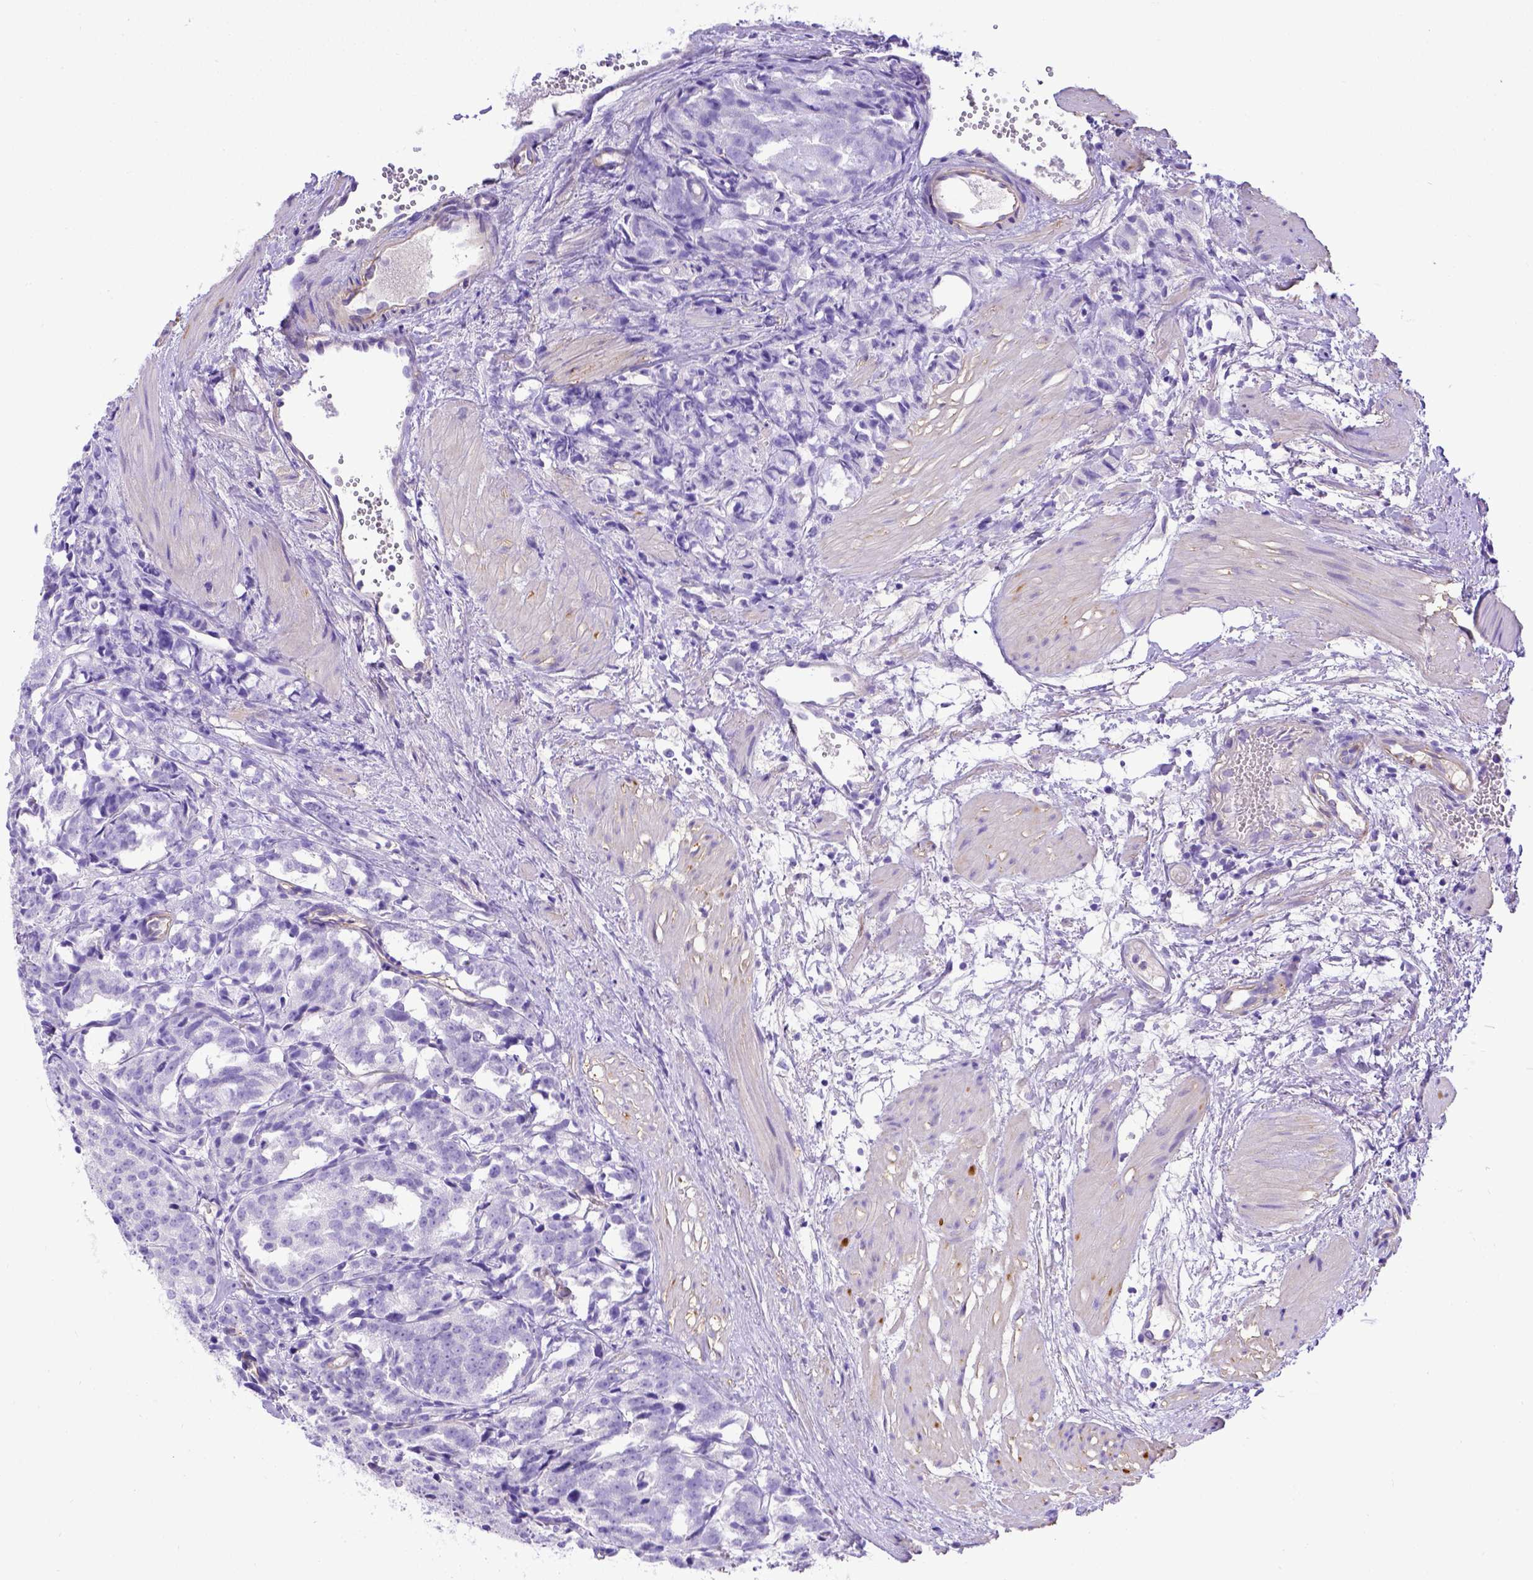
{"staining": {"intensity": "negative", "quantity": "none", "location": "none"}, "tissue": "prostate cancer", "cell_type": "Tumor cells", "image_type": "cancer", "snomed": [{"axis": "morphology", "description": "Adenocarcinoma, High grade"}, {"axis": "topography", "description": "Prostate"}], "caption": "Prostate adenocarcinoma (high-grade) was stained to show a protein in brown. There is no significant staining in tumor cells.", "gene": "LRRC18", "patient": {"sex": "male", "age": 53}}